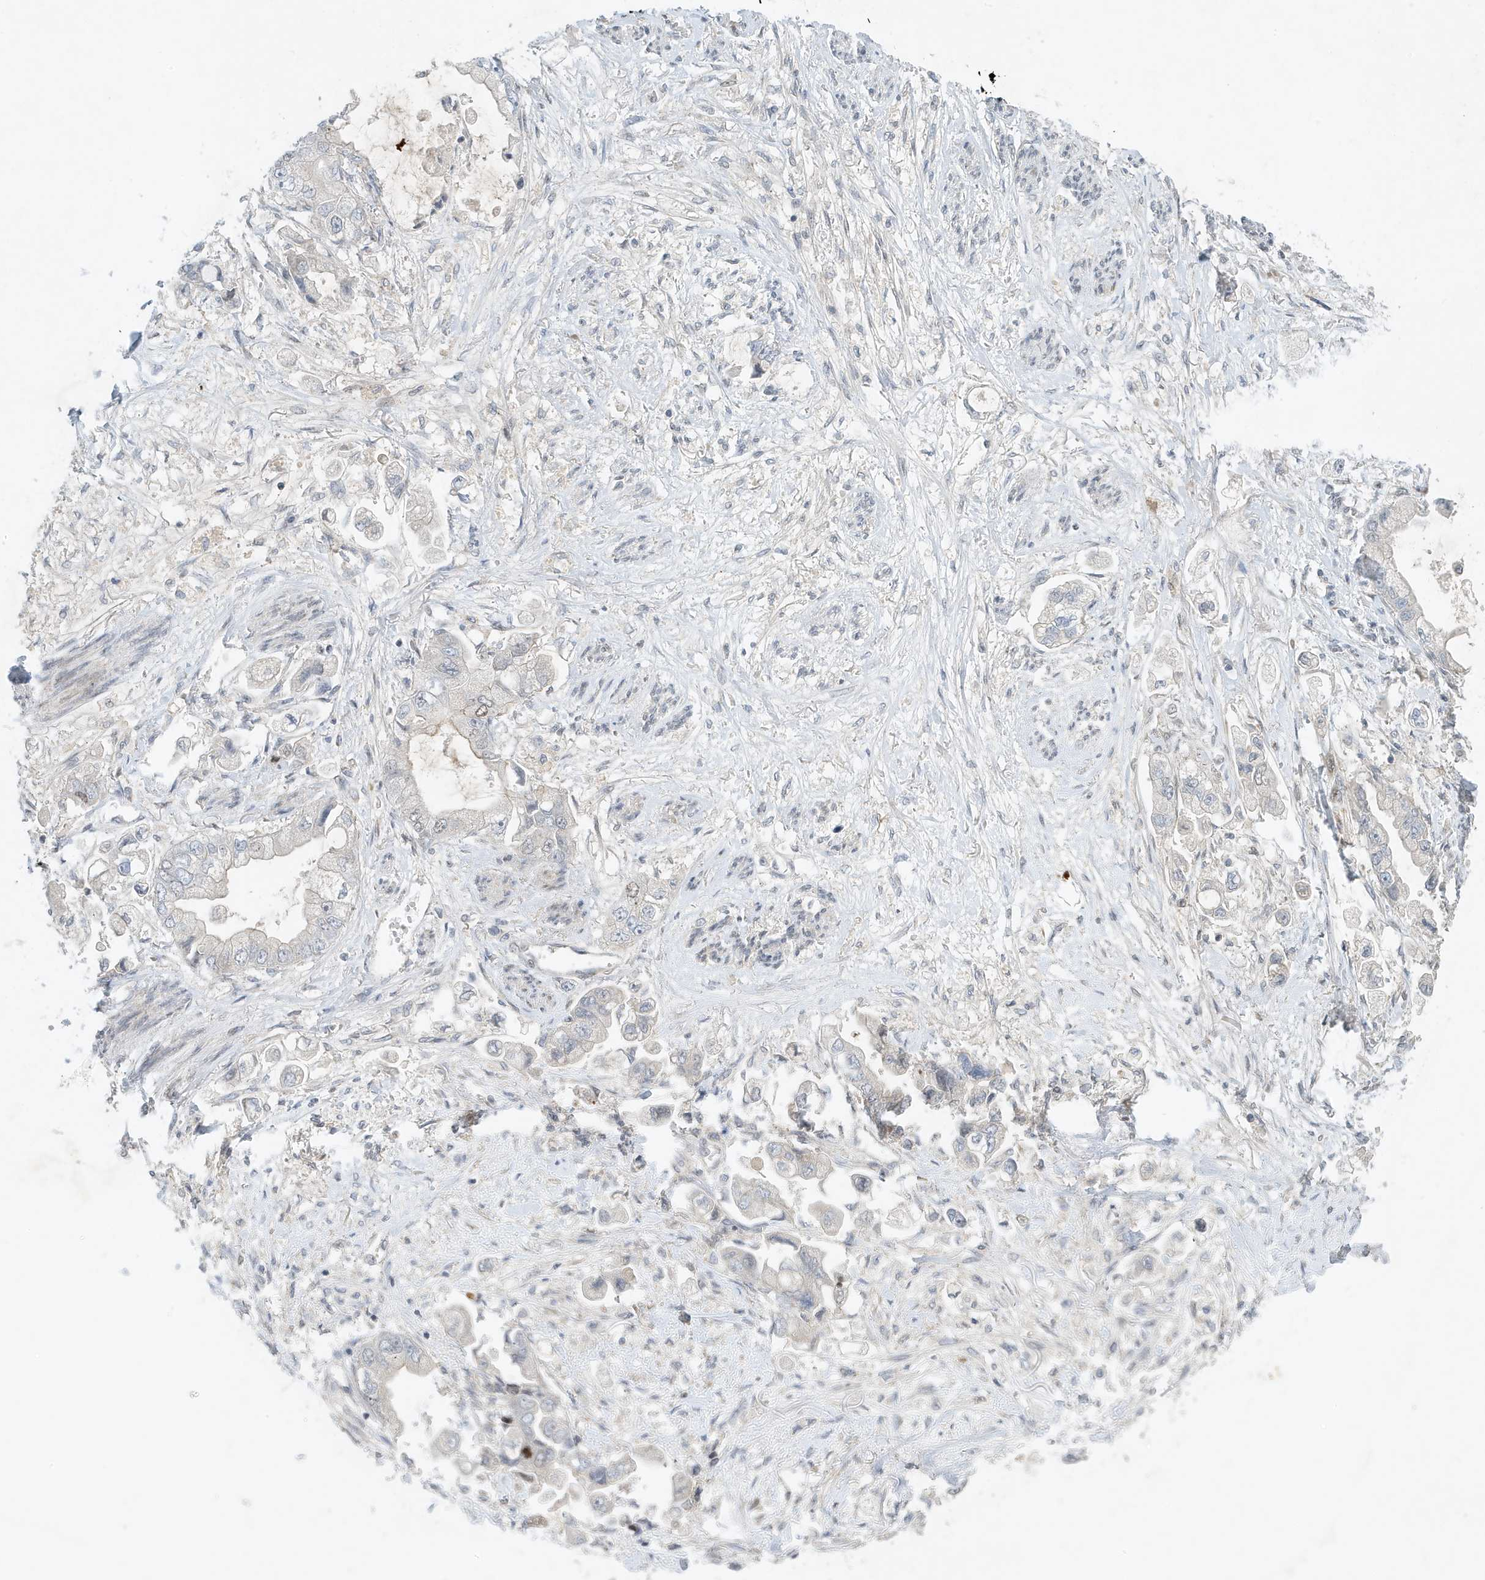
{"staining": {"intensity": "negative", "quantity": "none", "location": "none"}, "tissue": "stomach cancer", "cell_type": "Tumor cells", "image_type": "cancer", "snomed": [{"axis": "morphology", "description": "Adenocarcinoma, NOS"}, {"axis": "topography", "description": "Stomach"}], "caption": "Immunohistochemistry histopathology image of human stomach adenocarcinoma stained for a protein (brown), which demonstrates no positivity in tumor cells.", "gene": "MAST3", "patient": {"sex": "male", "age": 62}}